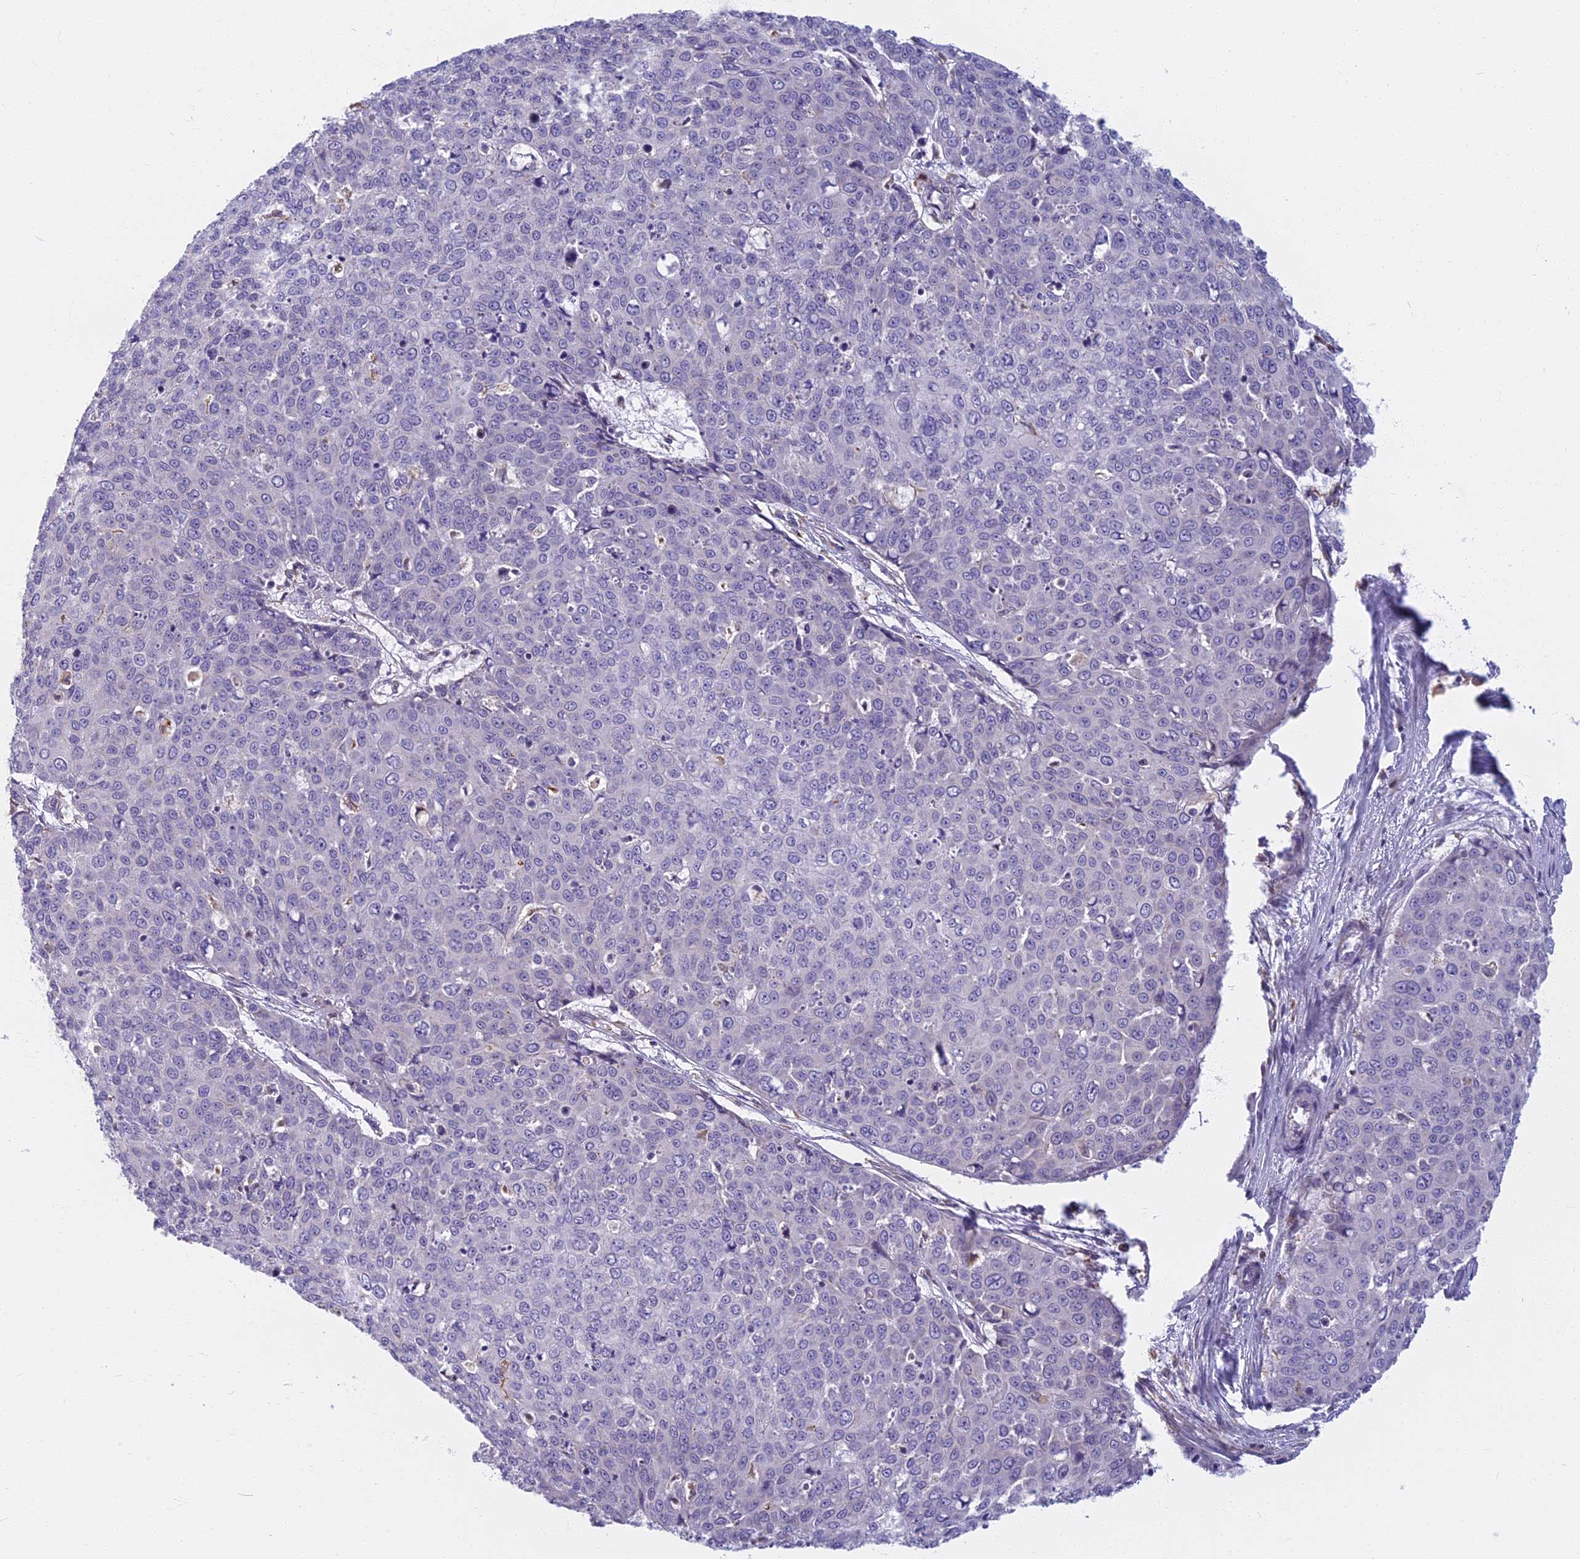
{"staining": {"intensity": "negative", "quantity": "none", "location": "none"}, "tissue": "skin cancer", "cell_type": "Tumor cells", "image_type": "cancer", "snomed": [{"axis": "morphology", "description": "Squamous cell carcinoma, NOS"}, {"axis": "topography", "description": "Skin"}], "caption": "This is an IHC image of human skin squamous cell carcinoma. There is no positivity in tumor cells.", "gene": "DDX51", "patient": {"sex": "male", "age": 71}}